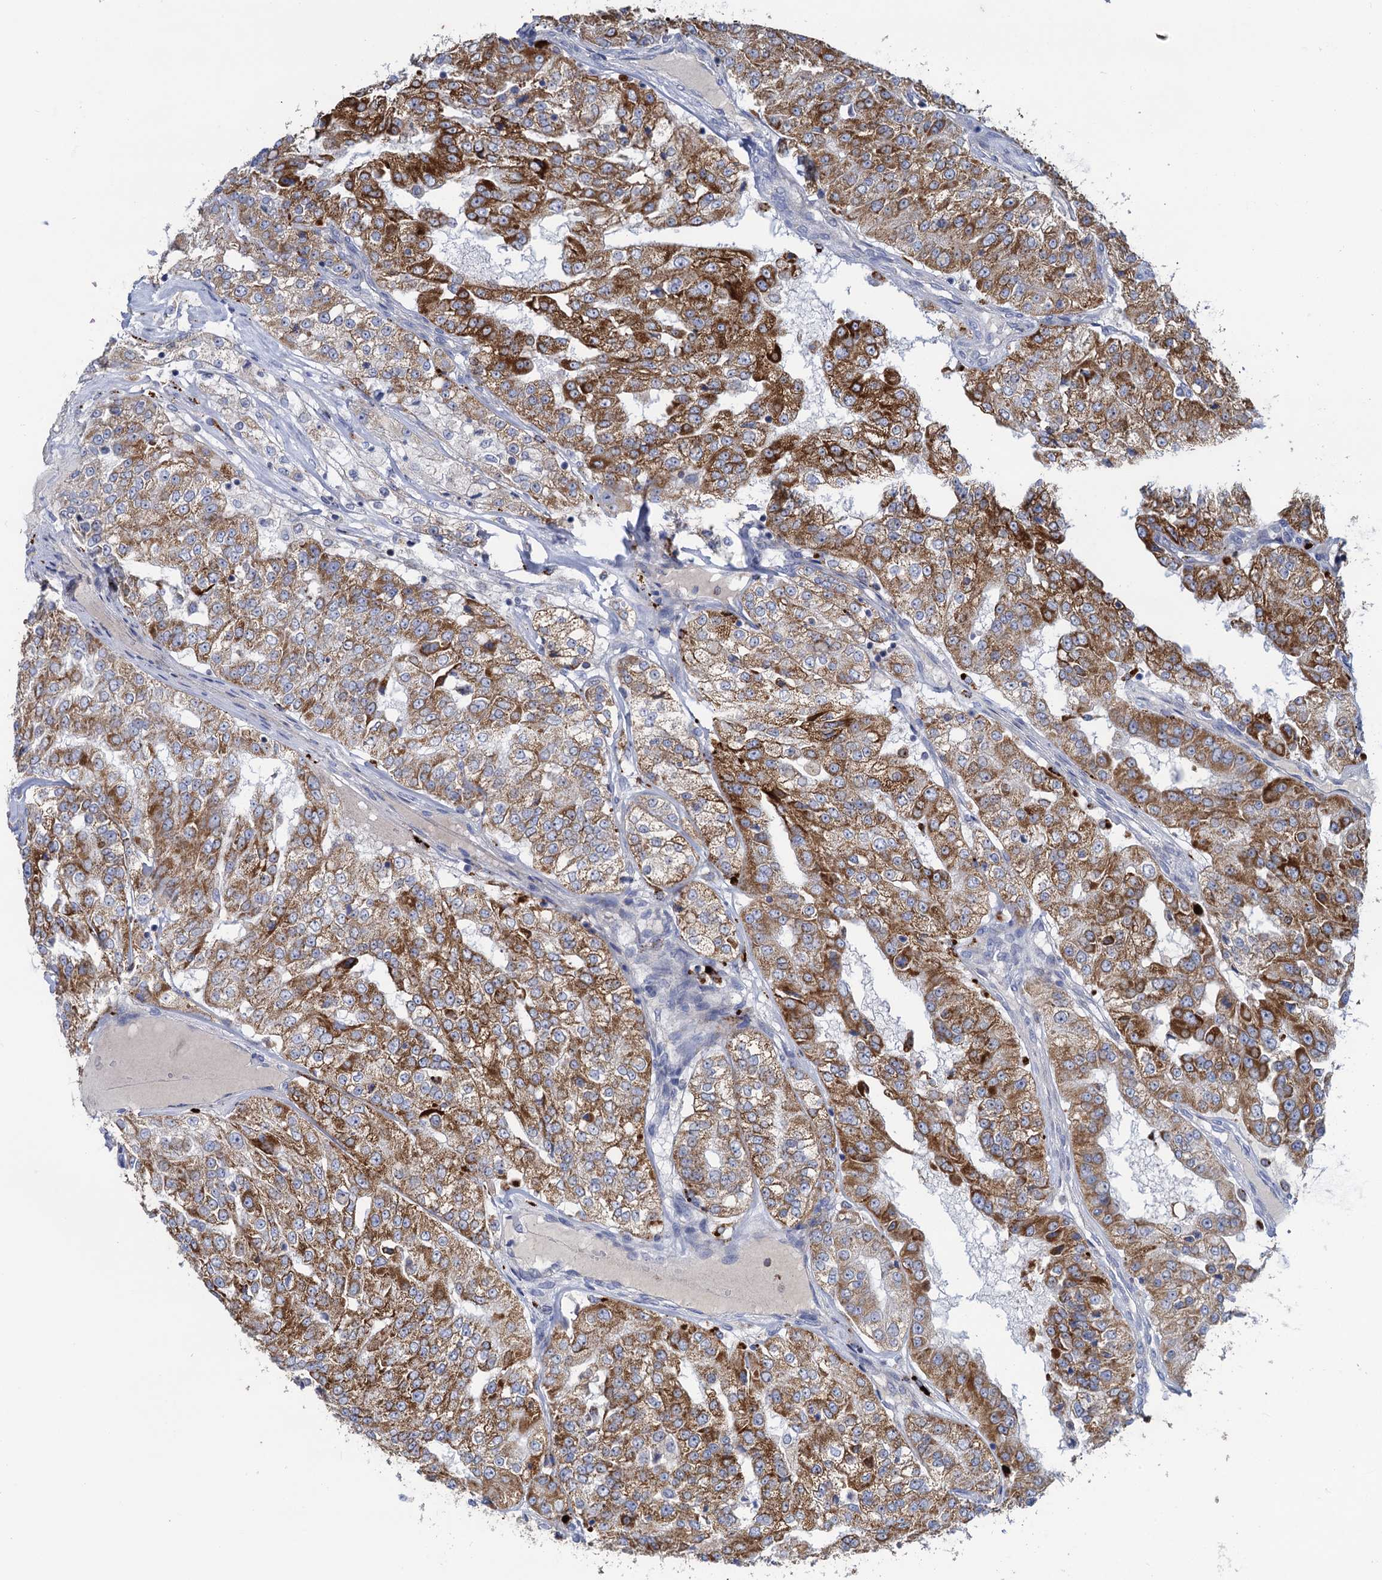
{"staining": {"intensity": "moderate", "quantity": ">75%", "location": "cytoplasmic/membranous"}, "tissue": "renal cancer", "cell_type": "Tumor cells", "image_type": "cancer", "snomed": [{"axis": "morphology", "description": "Adenocarcinoma, NOS"}, {"axis": "topography", "description": "Kidney"}], "caption": "Immunohistochemistry (IHC) image of adenocarcinoma (renal) stained for a protein (brown), which displays medium levels of moderate cytoplasmic/membranous staining in approximately >75% of tumor cells.", "gene": "ANKS3", "patient": {"sex": "female", "age": 63}}